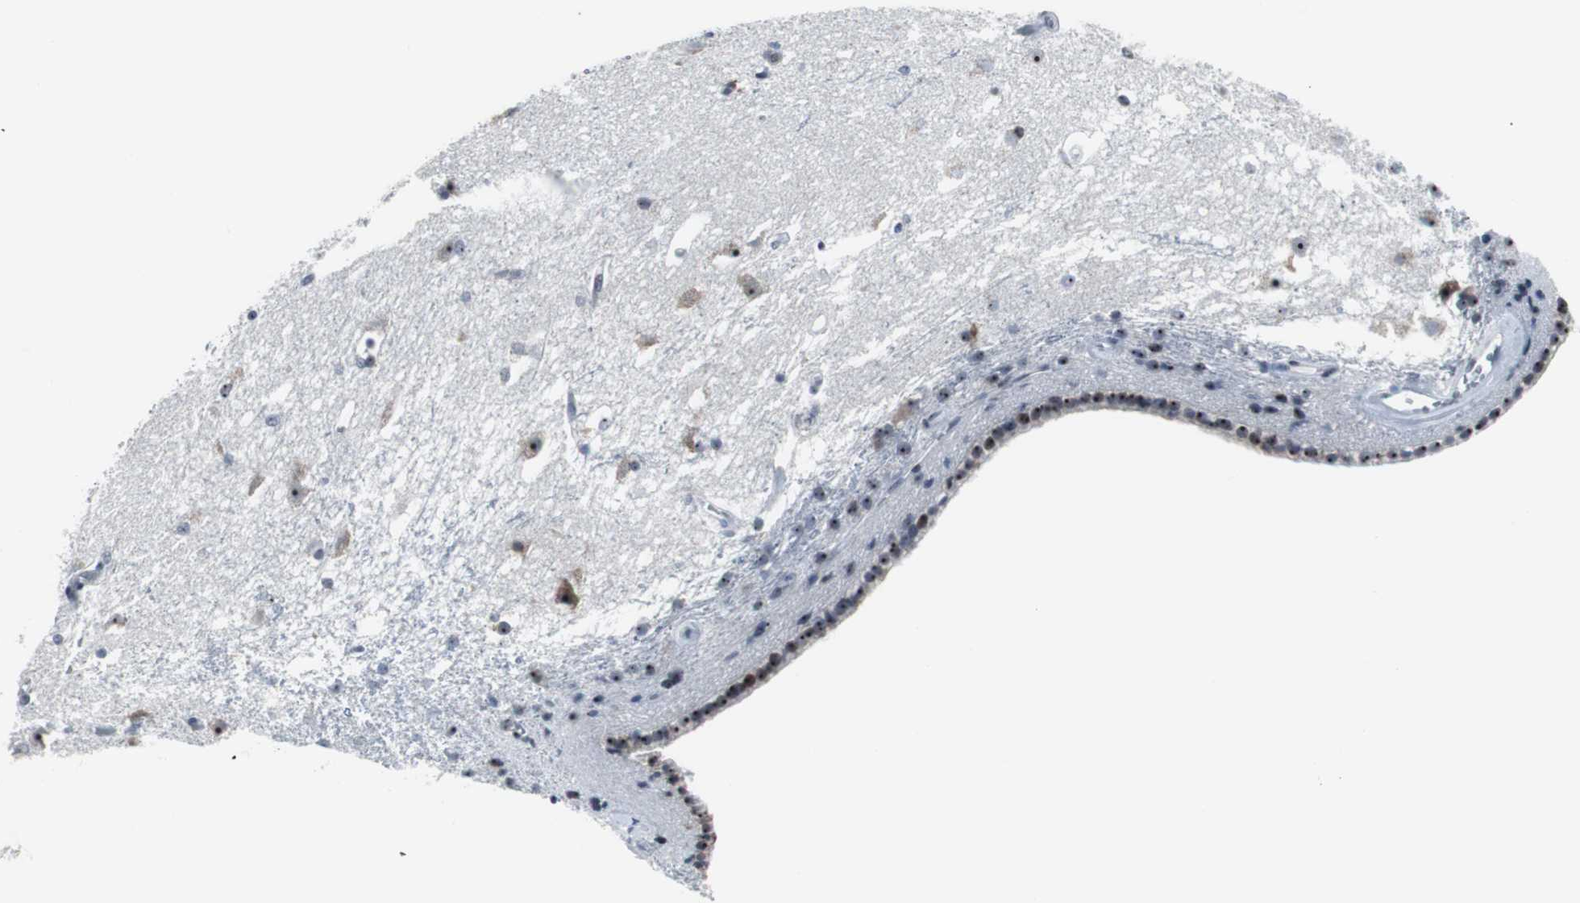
{"staining": {"intensity": "moderate", "quantity": "<25%", "location": "nuclear"}, "tissue": "caudate", "cell_type": "Glial cells", "image_type": "normal", "snomed": [{"axis": "morphology", "description": "Normal tissue, NOS"}, {"axis": "topography", "description": "Lateral ventricle wall"}], "caption": "Immunohistochemistry photomicrograph of unremarkable human caudate stained for a protein (brown), which shows low levels of moderate nuclear positivity in about <25% of glial cells.", "gene": "DOK1", "patient": {"sex": "female", "age": 19}}